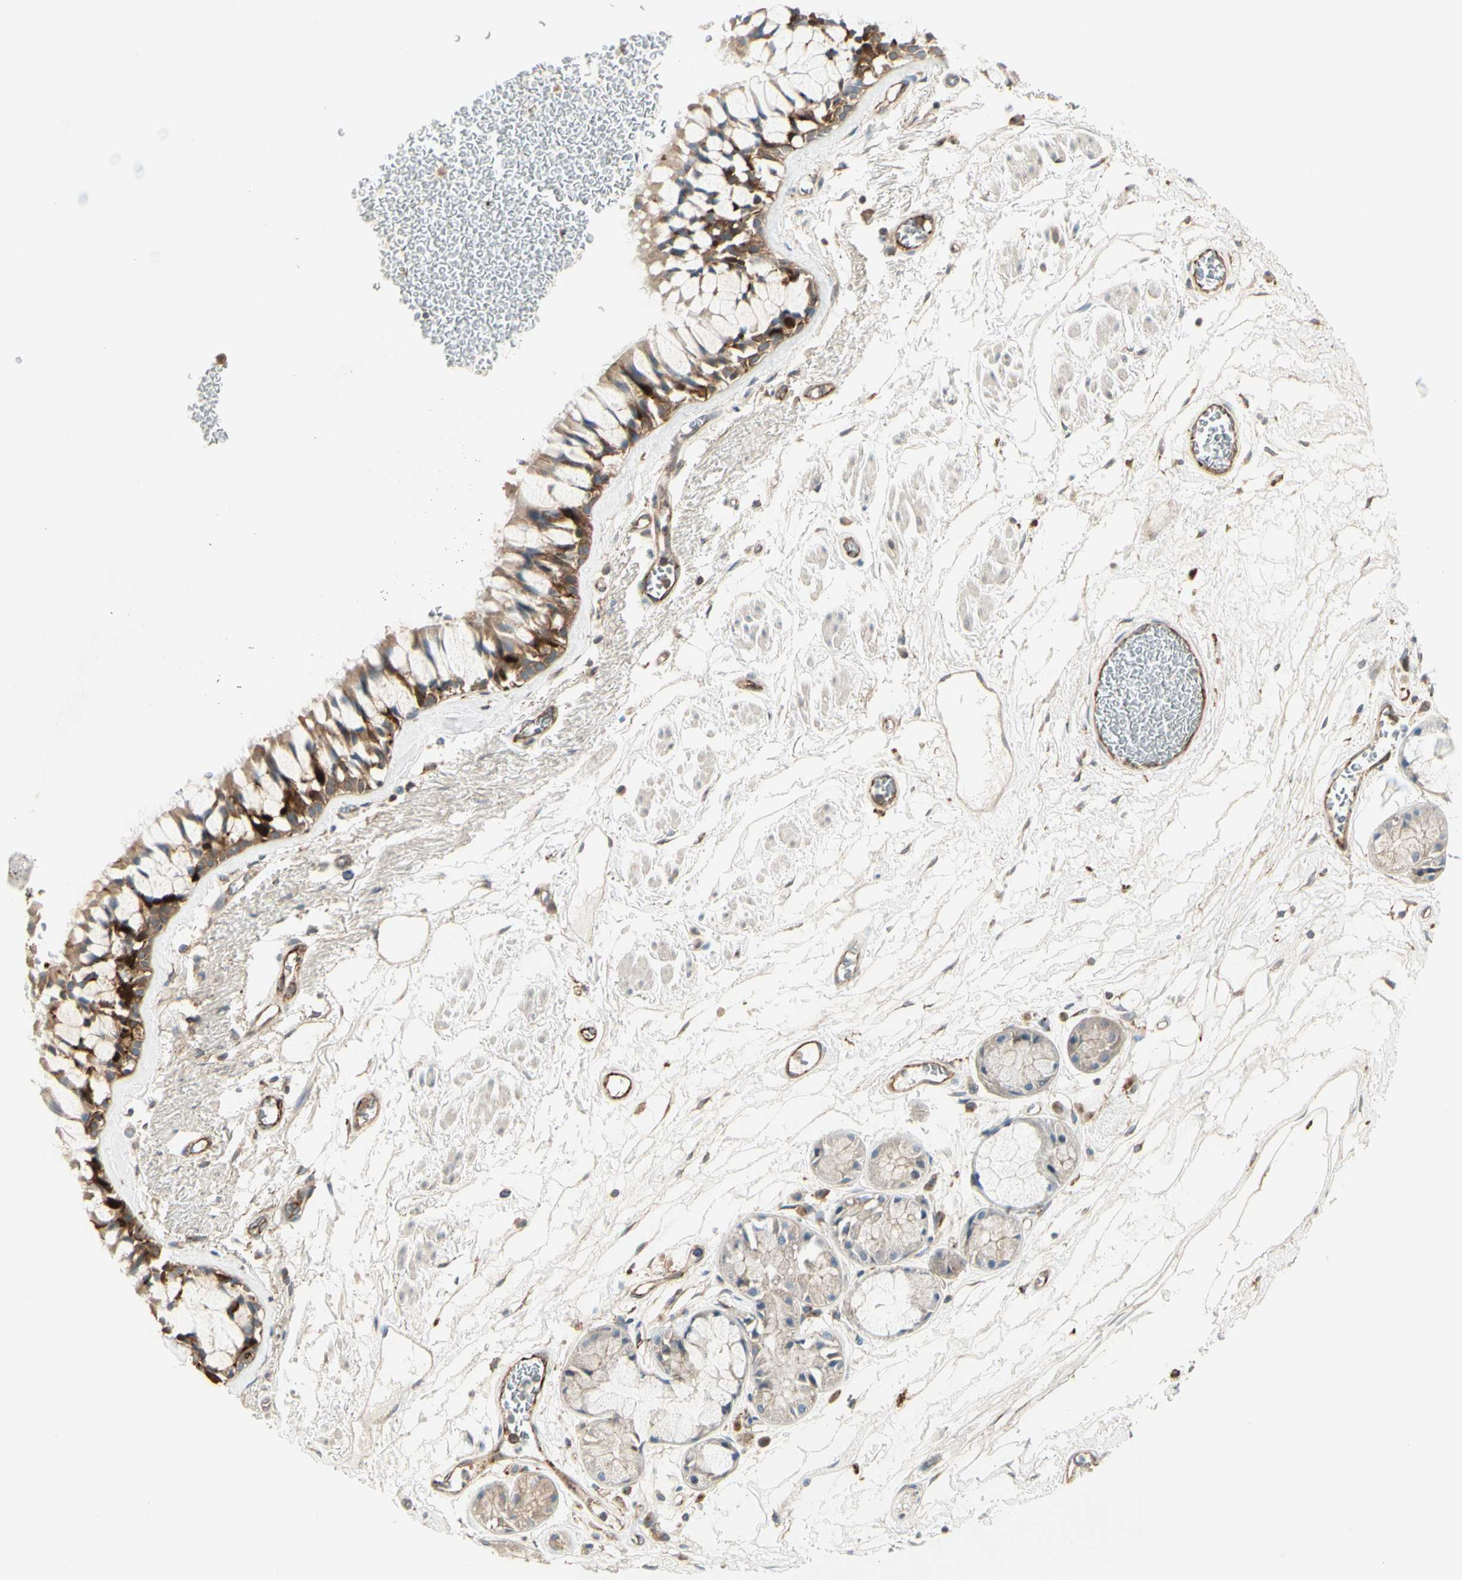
{"staining": {"intensity": "moderate", "quantity": ">75%", "location": "cytoplasmic/membranous"}, "tissue": "bronchus", "cell_type": "Respiratory epithelial cells", "image_type": "normal", "snomed": [{"axis": "morphology", "description": "Normal tissue, NOS"}, {"axis": "topography", "description": "Bronchus"}], "caption": "DAB (3,3'-diaminobenzidine) immunohistochemical staining of benign bronchus demonstrates moderate cytoplasmic/membranous protein staining in about >75% of respiratory epithelial cells.", "gene": "AGFG1", "patient": {"sex": "male", "age": 66}}